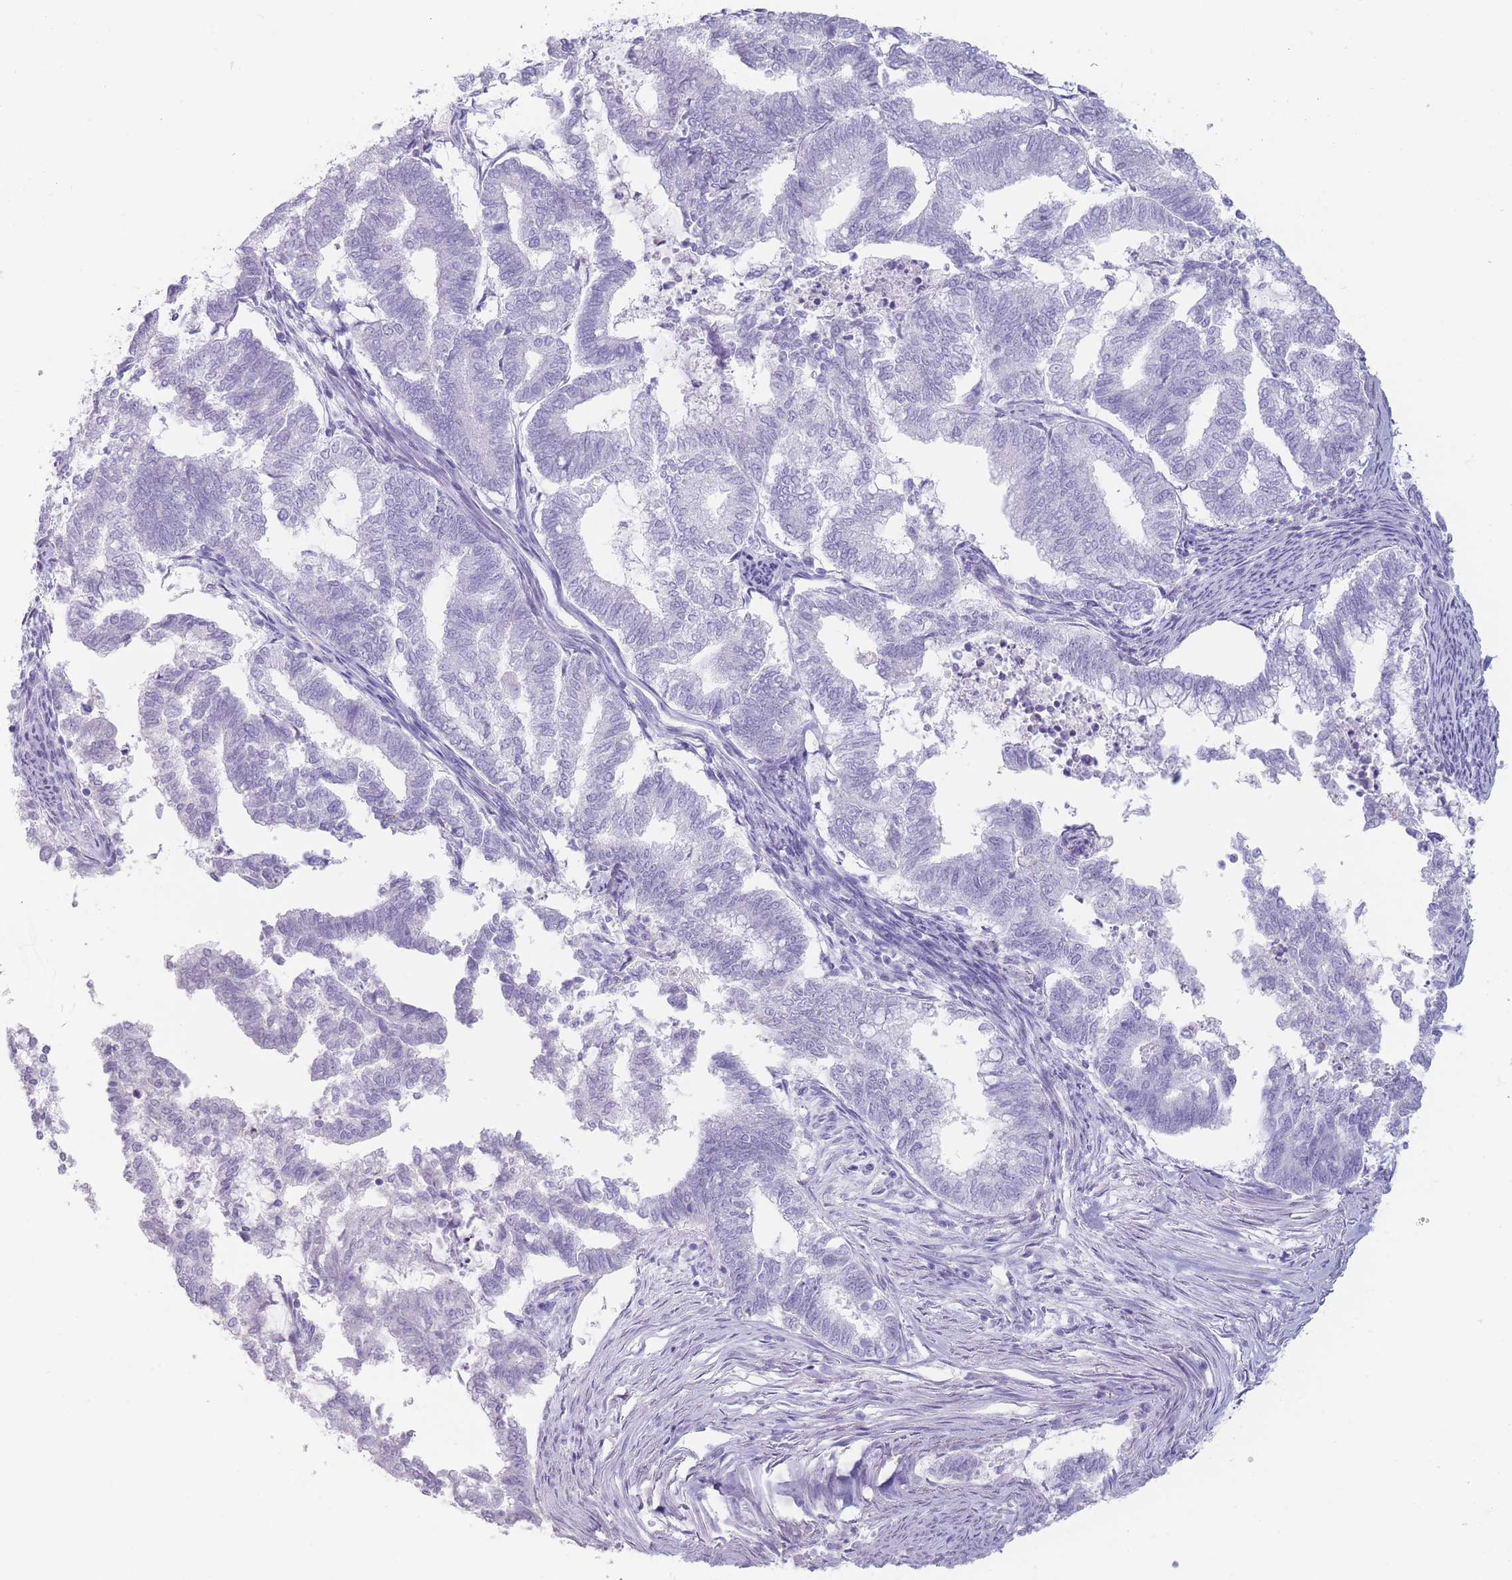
{"staining": {"intensity": "negative", "quantity": "none", "location": "none"}, "tissue": "endometrial cancer", "cell_type": "Tumor cells", "image_type": "cancer", "snomed": [{"axis": "morphology", "description": "Adenocarcinoma, NOS"}, {"axis": "topography", "description": "Endometrium"}], "caption": "Micrograph shows no protein positivity in tumor cells of endometrial cancer (adenocarcinoma) tissue. (DAB immunohistochemistry with hematoxylin counter stain).", "gene": "GPR12", "patient": {"sex": "female", "age": 79}}